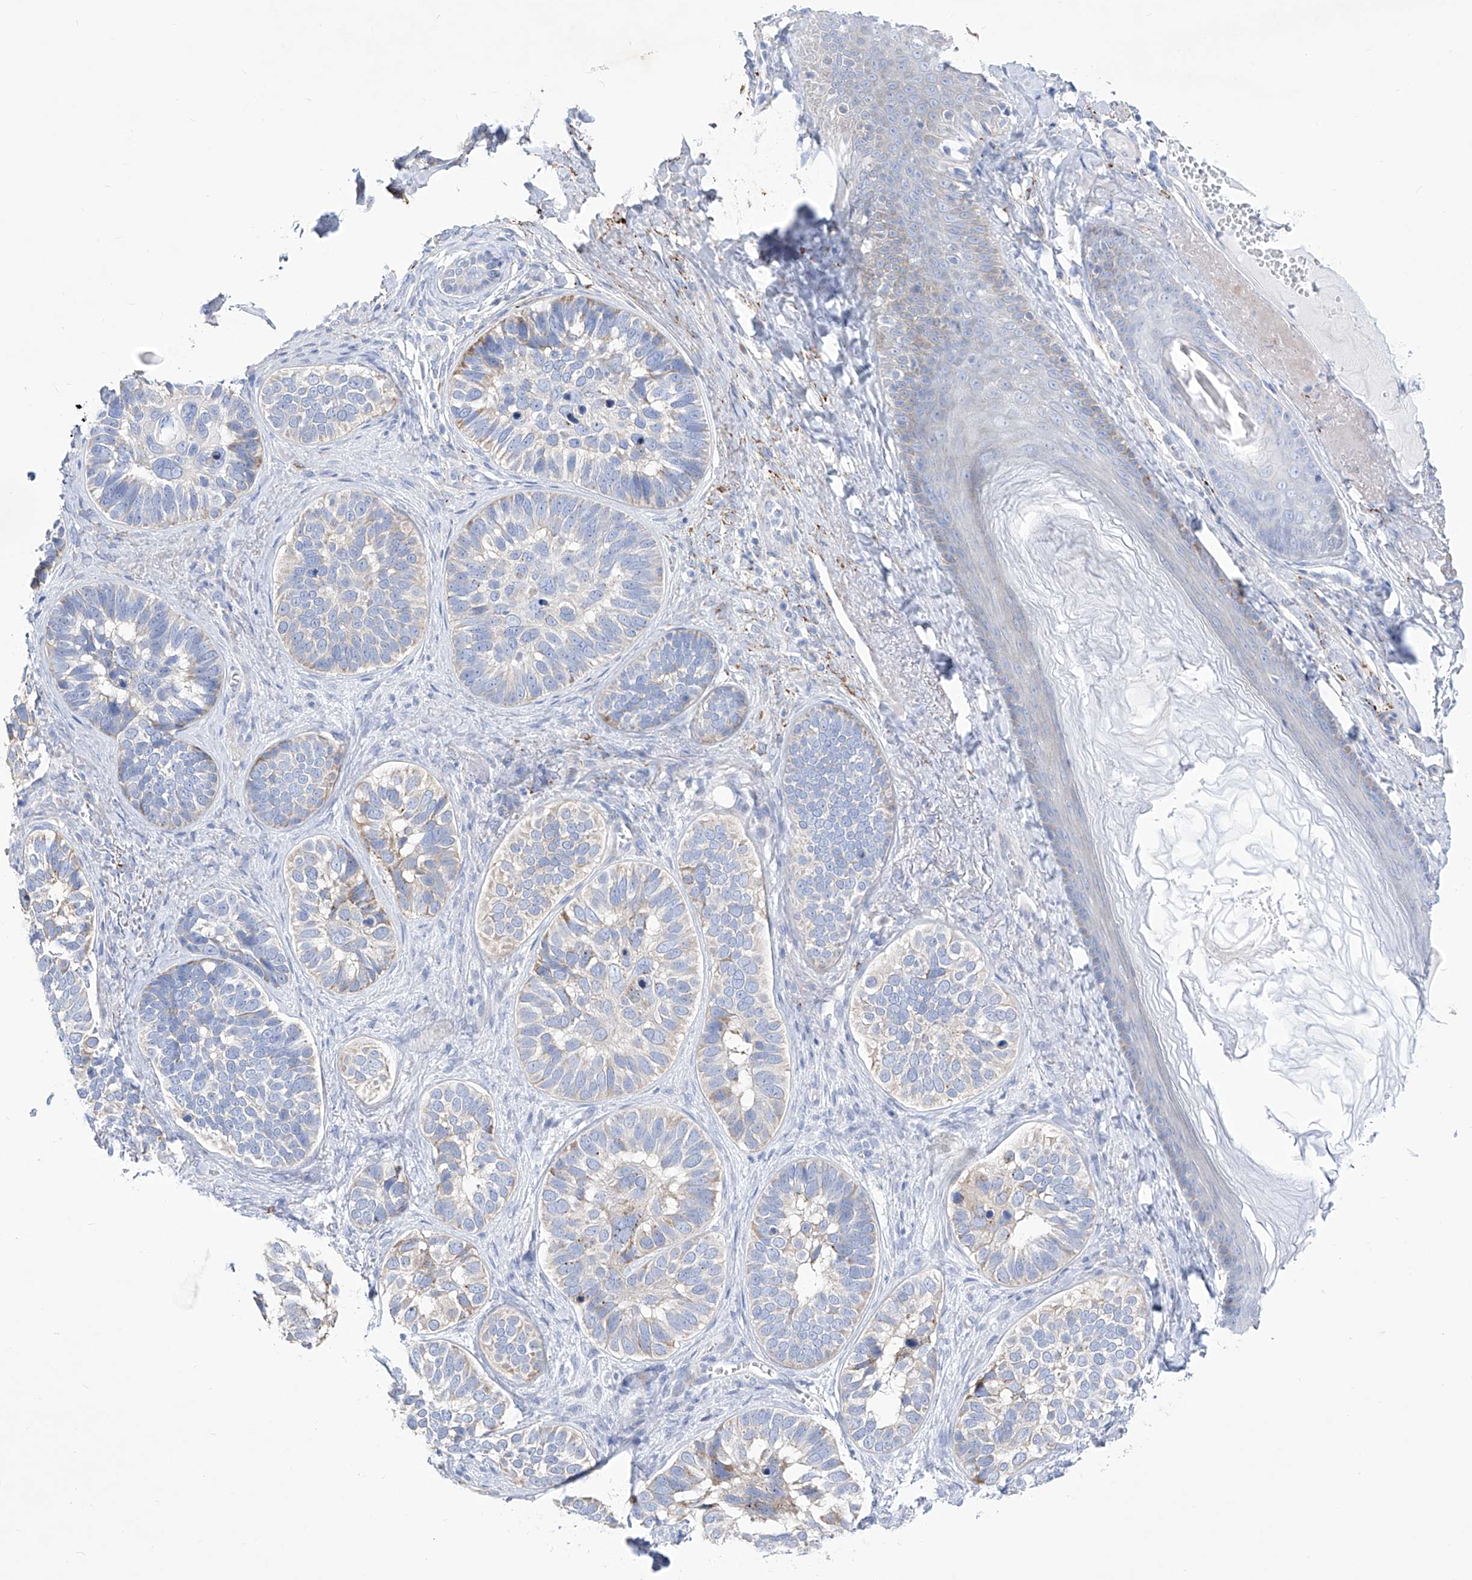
{"staining": {"intensity": "weak", "quantity": "<25%", "location": "cytoplasmic/membranous"}, "tissue": "skin cancer", "cell_type": "Tumor cells", "image_type": "cancer", "snomed": [{"axis": "morphology", "description": "Basal cell carcinoma"}, {"axis": "topography", "description": "Skin"}], "caption": "A high-resolution histopathology image shows immunohistochemistry (IHC) staining of basal cell carcinoma (skin), which displays no significant expression in tumor cells. (Immunohistochemistry (ihc), brightfield microscopy, high magnification).", "gene": "C1orf87", "patient": {"sex": "male", "age": 62}}